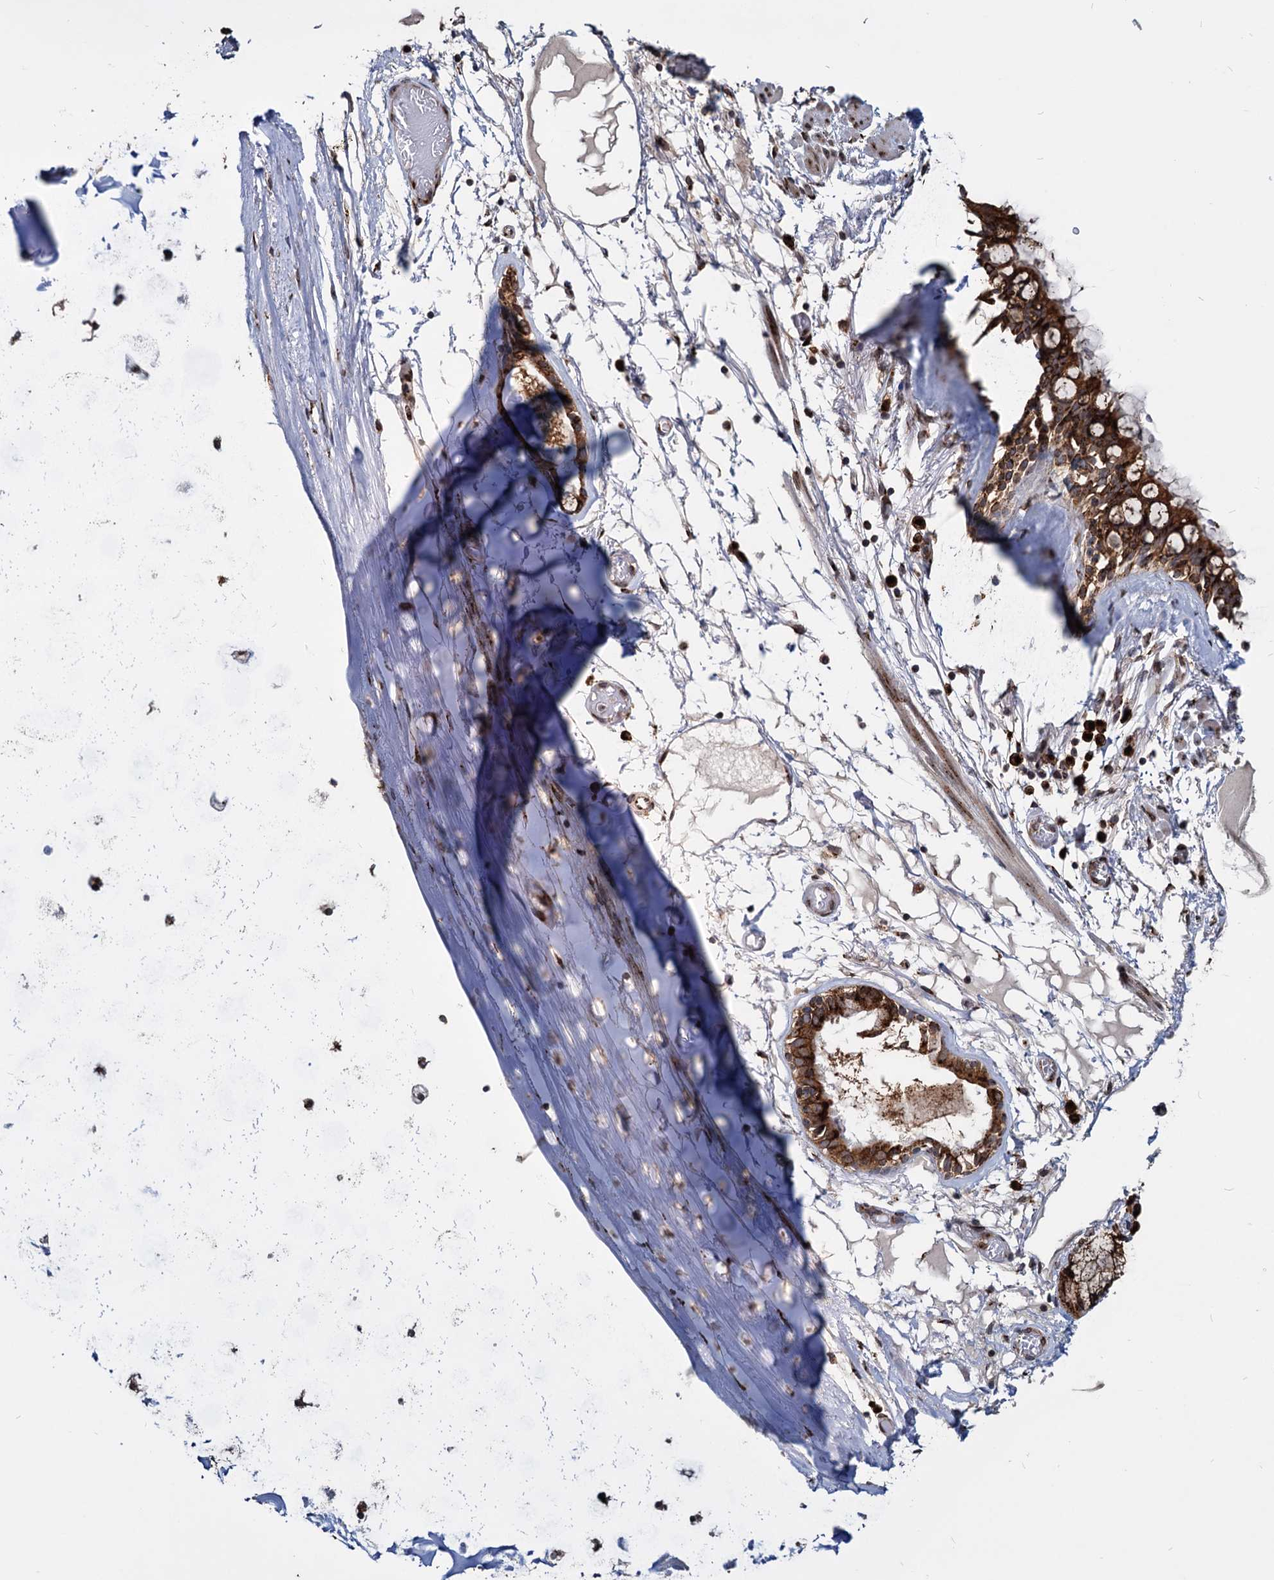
{"staining": {"intensity": "strong", "quantity": ">75%", "location": "cytoplasmic/membranous"}, "tissue": "nasopharynx", "cell_type": "Respiratory epithelial cells", "image_type": "normal", "snomed": [{"axis": "morphology", "description": "Normal tissue, NOS"}, {"axis": "topography", "description": "Nasopharynx"}], "caption": "Immunohistochemical staining of unremarkable human nasopharynx demonstrates >75% levels of strong cytoplasmic/membranous protein positivity in about >75% of respiratory epithelial cells.", "gene": "SAAL1", "patient": {"sex": "male", "age": 32}}